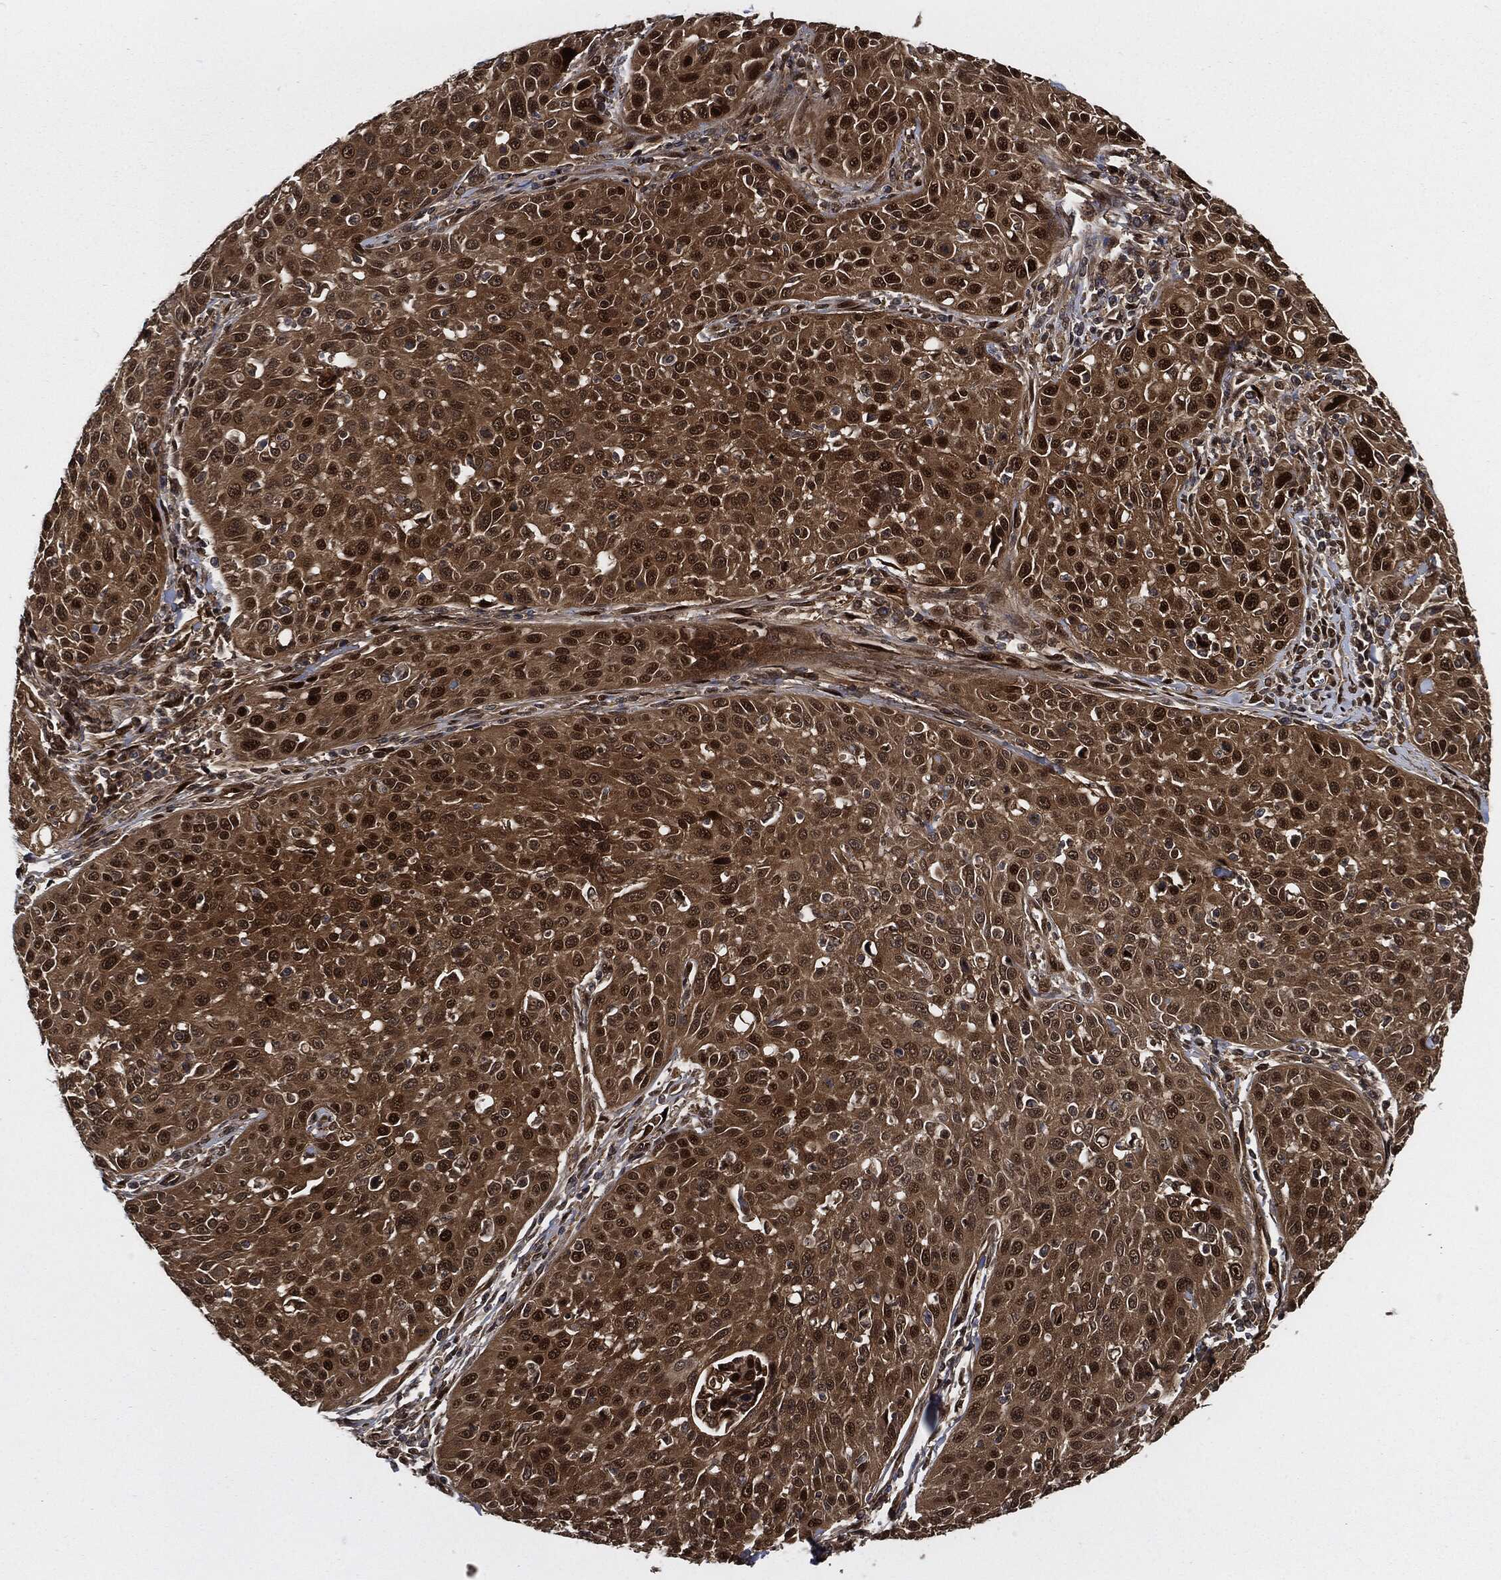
{"staining": {"intensity": "strong", "quantity": "25%-75%", "location": "nuclear"}, "tissue": "cervical cancer", "cell_type": "Tumor cells", "image_type": "cancer", "snomed": [{"axis": "morphology", "description": "Squamous cell carcinoma, NOS"}, {"axis": "topography", "description": "Cervix"}], "caption": "Squamous cell carcinoma (cervical) was stained to show a protein in brown. There is high levels of strong nuclear positivity in about 25%-75% of tumor cells.", "gene": "DCTN1", "patient": {"sex": "female", "age": 26}}